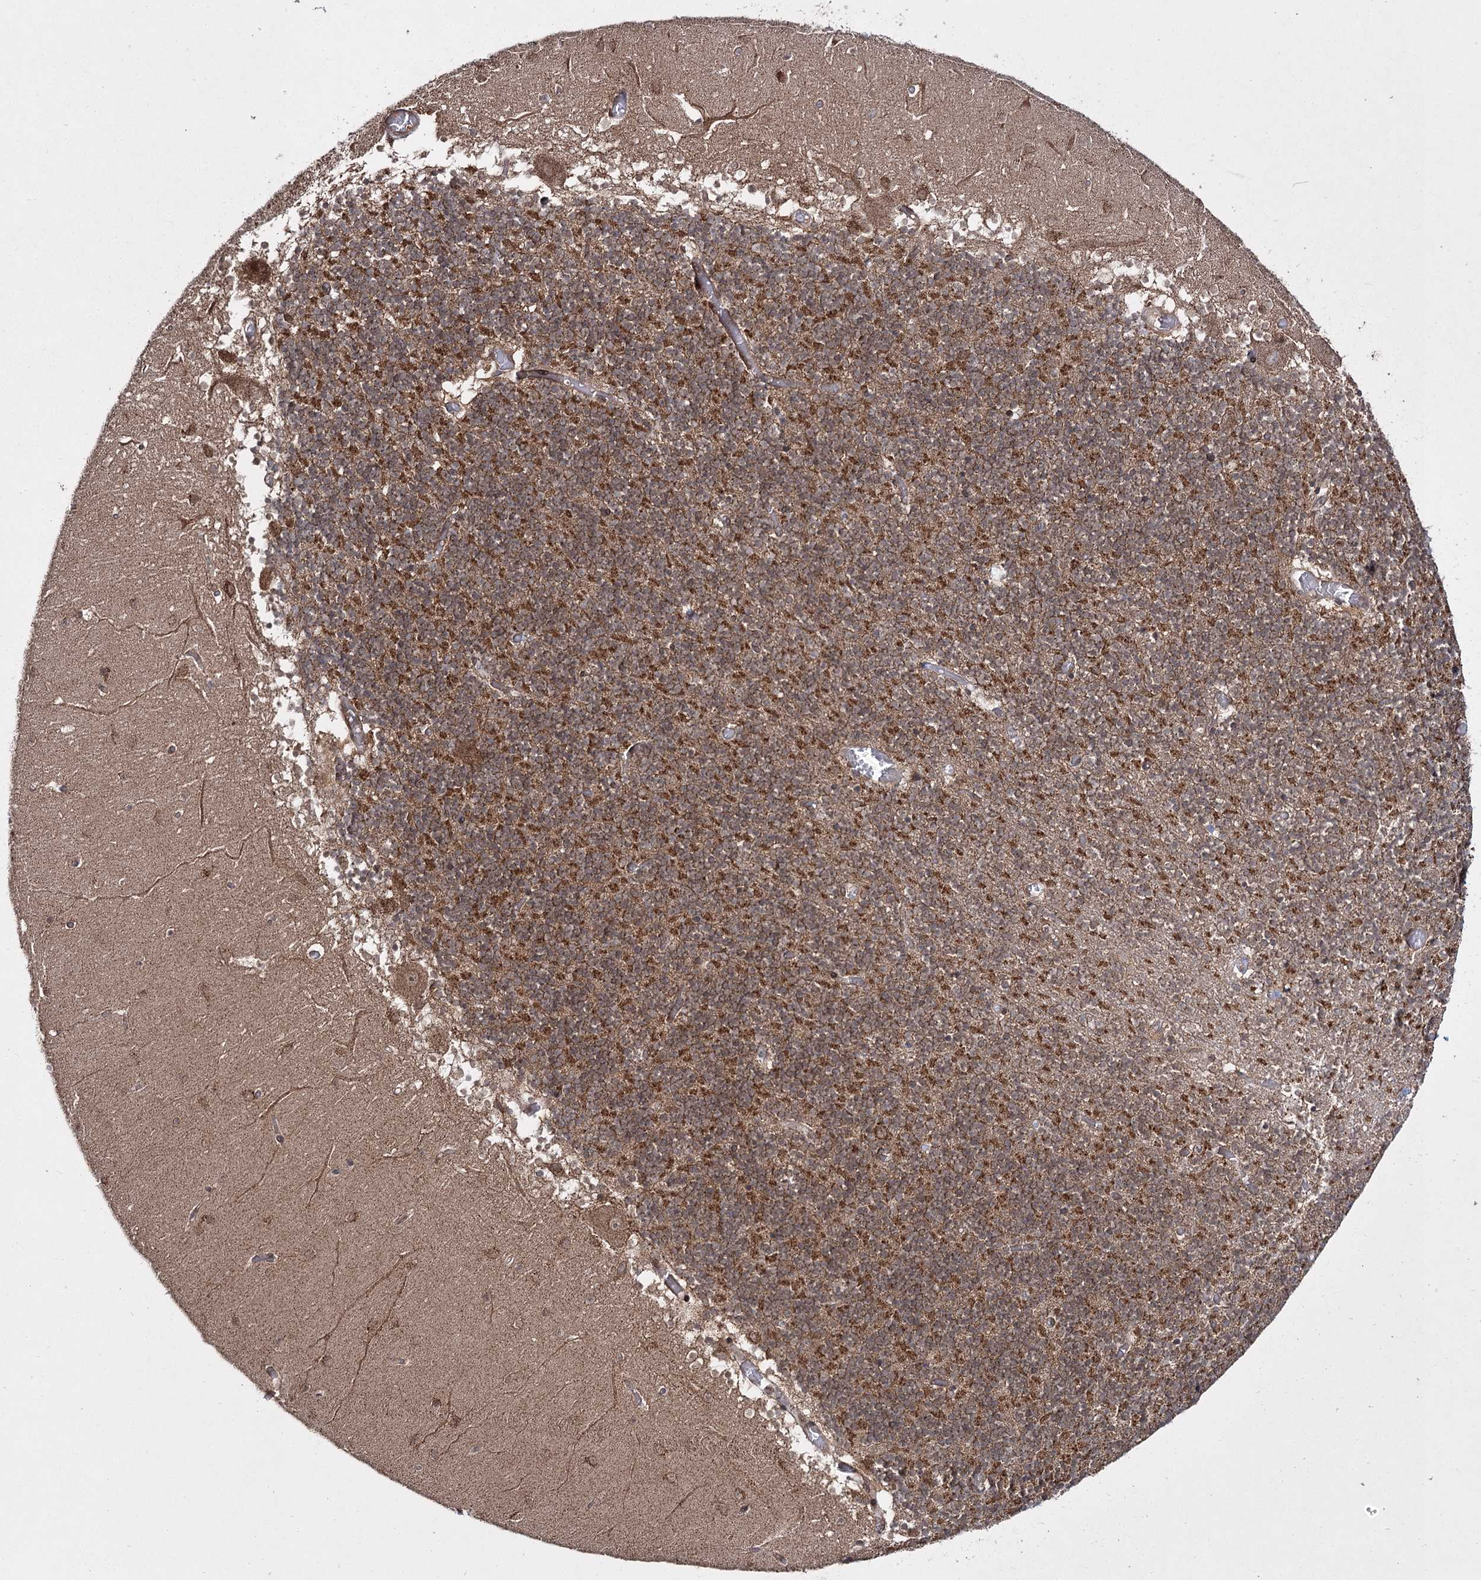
{"staining": {"intensity": "moderate", "quantity": ">75%", "location": "cytoplasmic/membranous"}, "tissue": "cerebellum", "cell_type": "Cells in granular layer", "image_type": "normal", "snomed": [{"axis": "morphology", "description": "Normal tissue, NOS"}, {"axis": "topography", "description": "Cerebellum"}], "caption": "The photomicrograph reveals a brown stain indicating the presence of a protein in the cytoplasmic/membranous of cells in granular layer in cerebellum.", "gene": "TRNT1", "patient": {"sex": "female", "age": 28}}